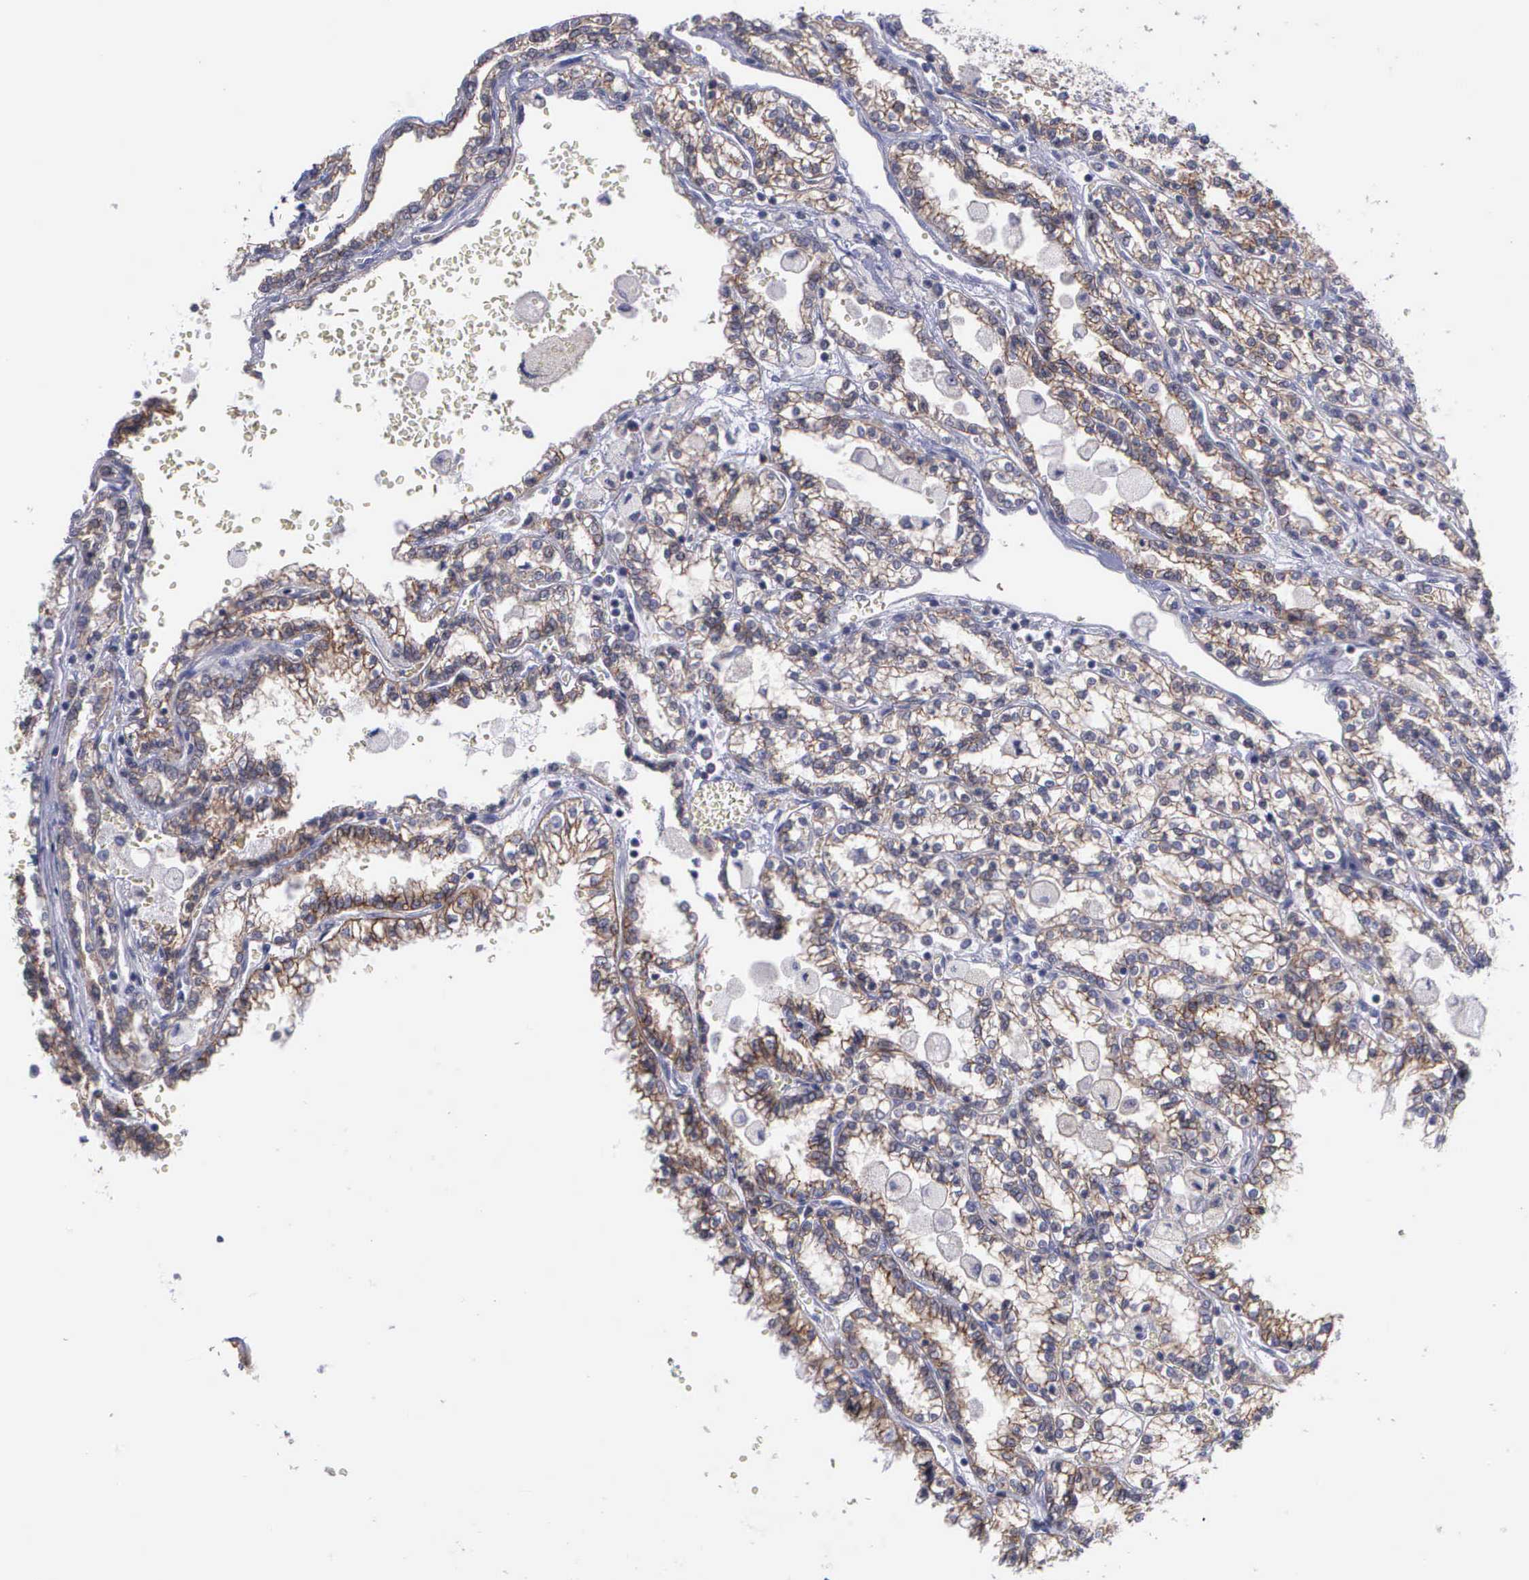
{"staining": {"intensity": "weak", "quantity": ">75%", "location": "cytoplasmic/membranous"}, "tissue": "renal cancer", "cell_type": "Tumor cells", "image_type": "cancer", "snomed": [{"axis": "morphology", "description": "Adenocarcinoma, NOS"}, {"axis": "topography", "description": "Kidney"}], "caption": "Protein expression analysis of adenocarcinoma (renal) reveals weak cytoplasmic/membranous positivity in about >75% of tumor cells.", "gene": "MICAL3", "patient": {"sex": "female", "age": 56}}